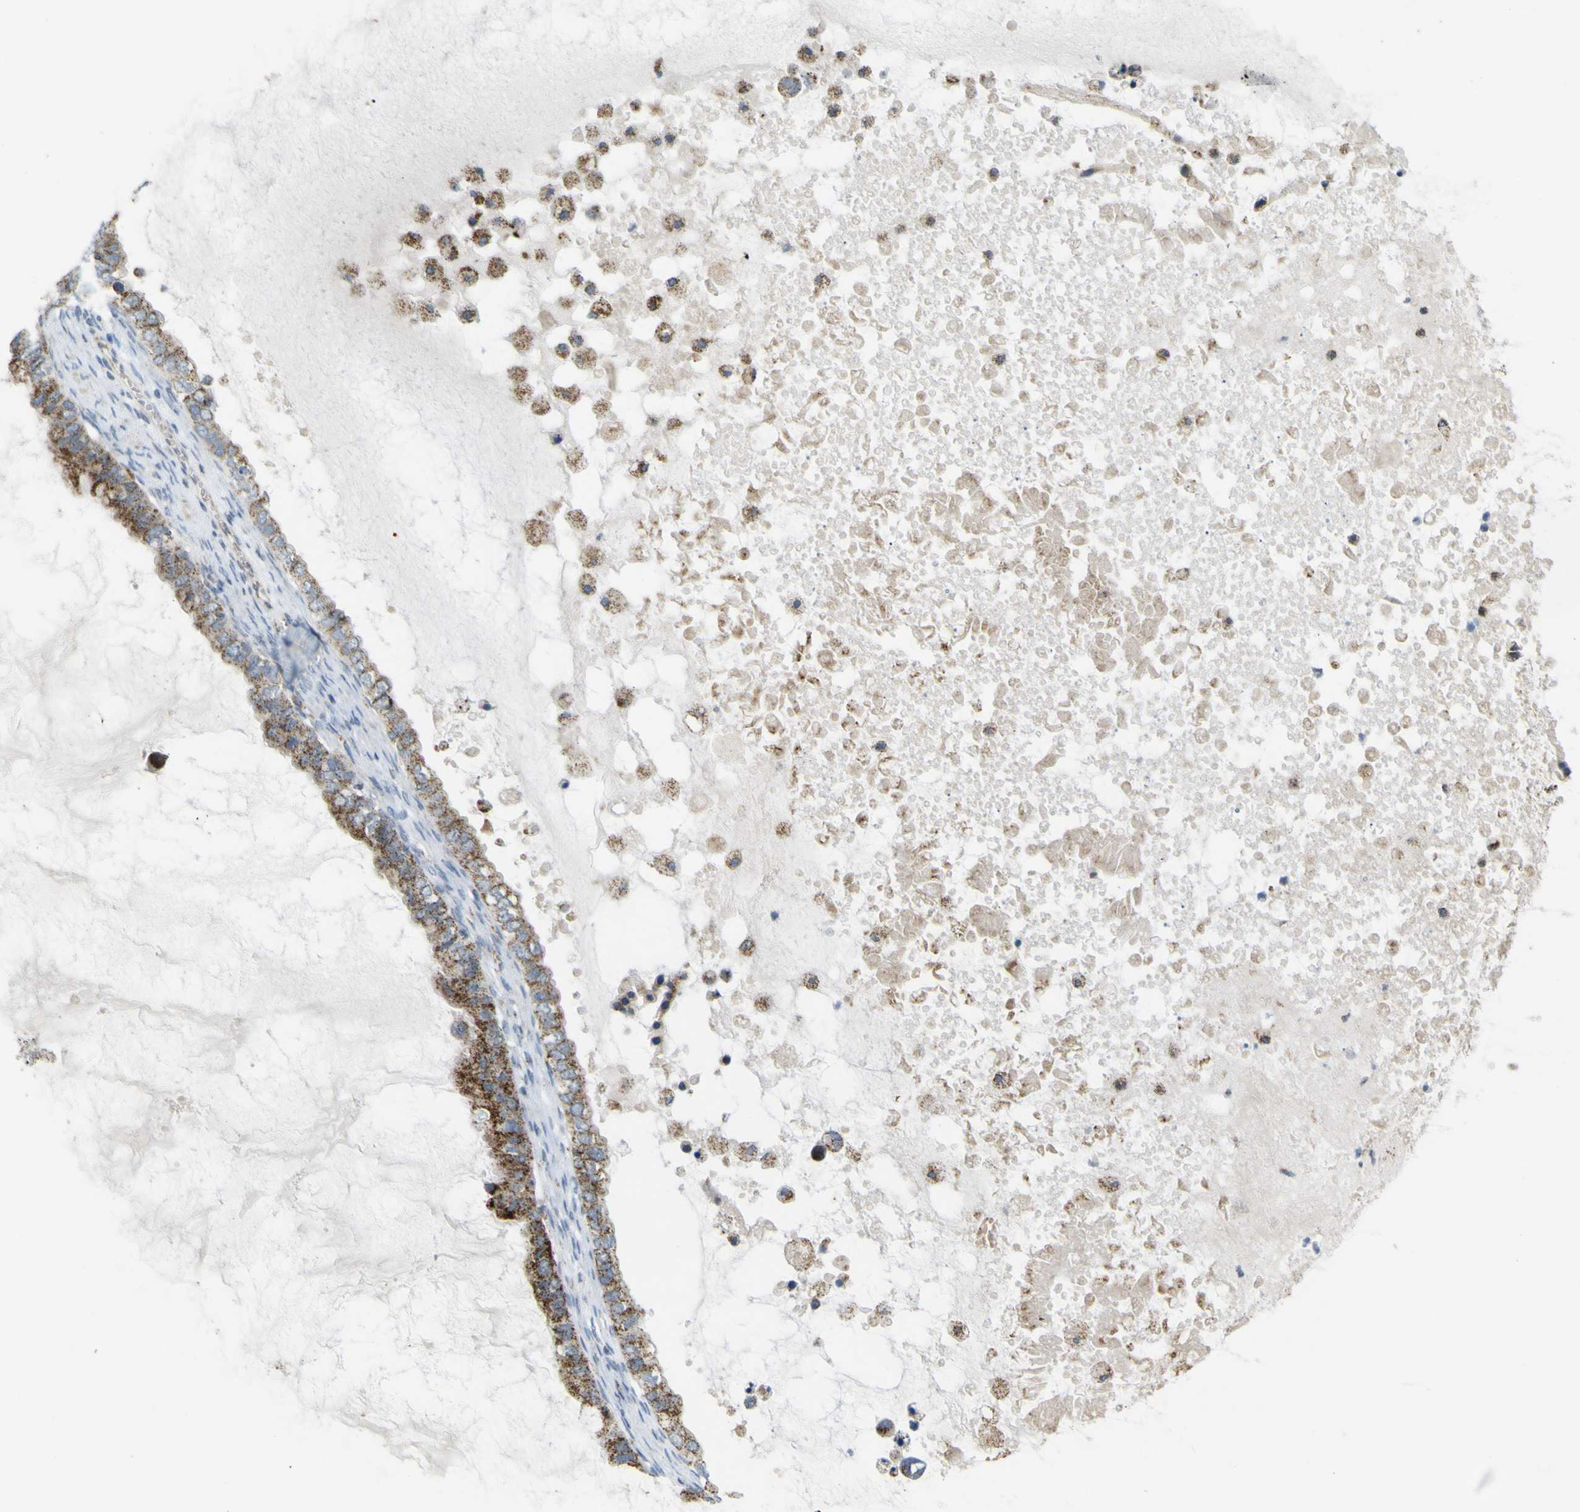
{"staining": {"intensity": "moderate", "quantity": ">75%", "location": "cytoplasmic/membranous"}, "tissue": "ovarian cancer", "cell_type": "Tumor cells", "image_type": "cancer", "snomed": [{"axis": "morphology", "description": "Cystadenocarcinoma, mucinous, NOS"}, {"axis": "topography", "description": "Ovary"}], "caption": "A brown stain shows moderate cytoplasmic/membranous positivity of a protein in ovarian cancer (mucinous cystadenocarcinoma) tumor cells.", "gene": "ACBD5", "patient": {"sex": "female", "age": 80}}